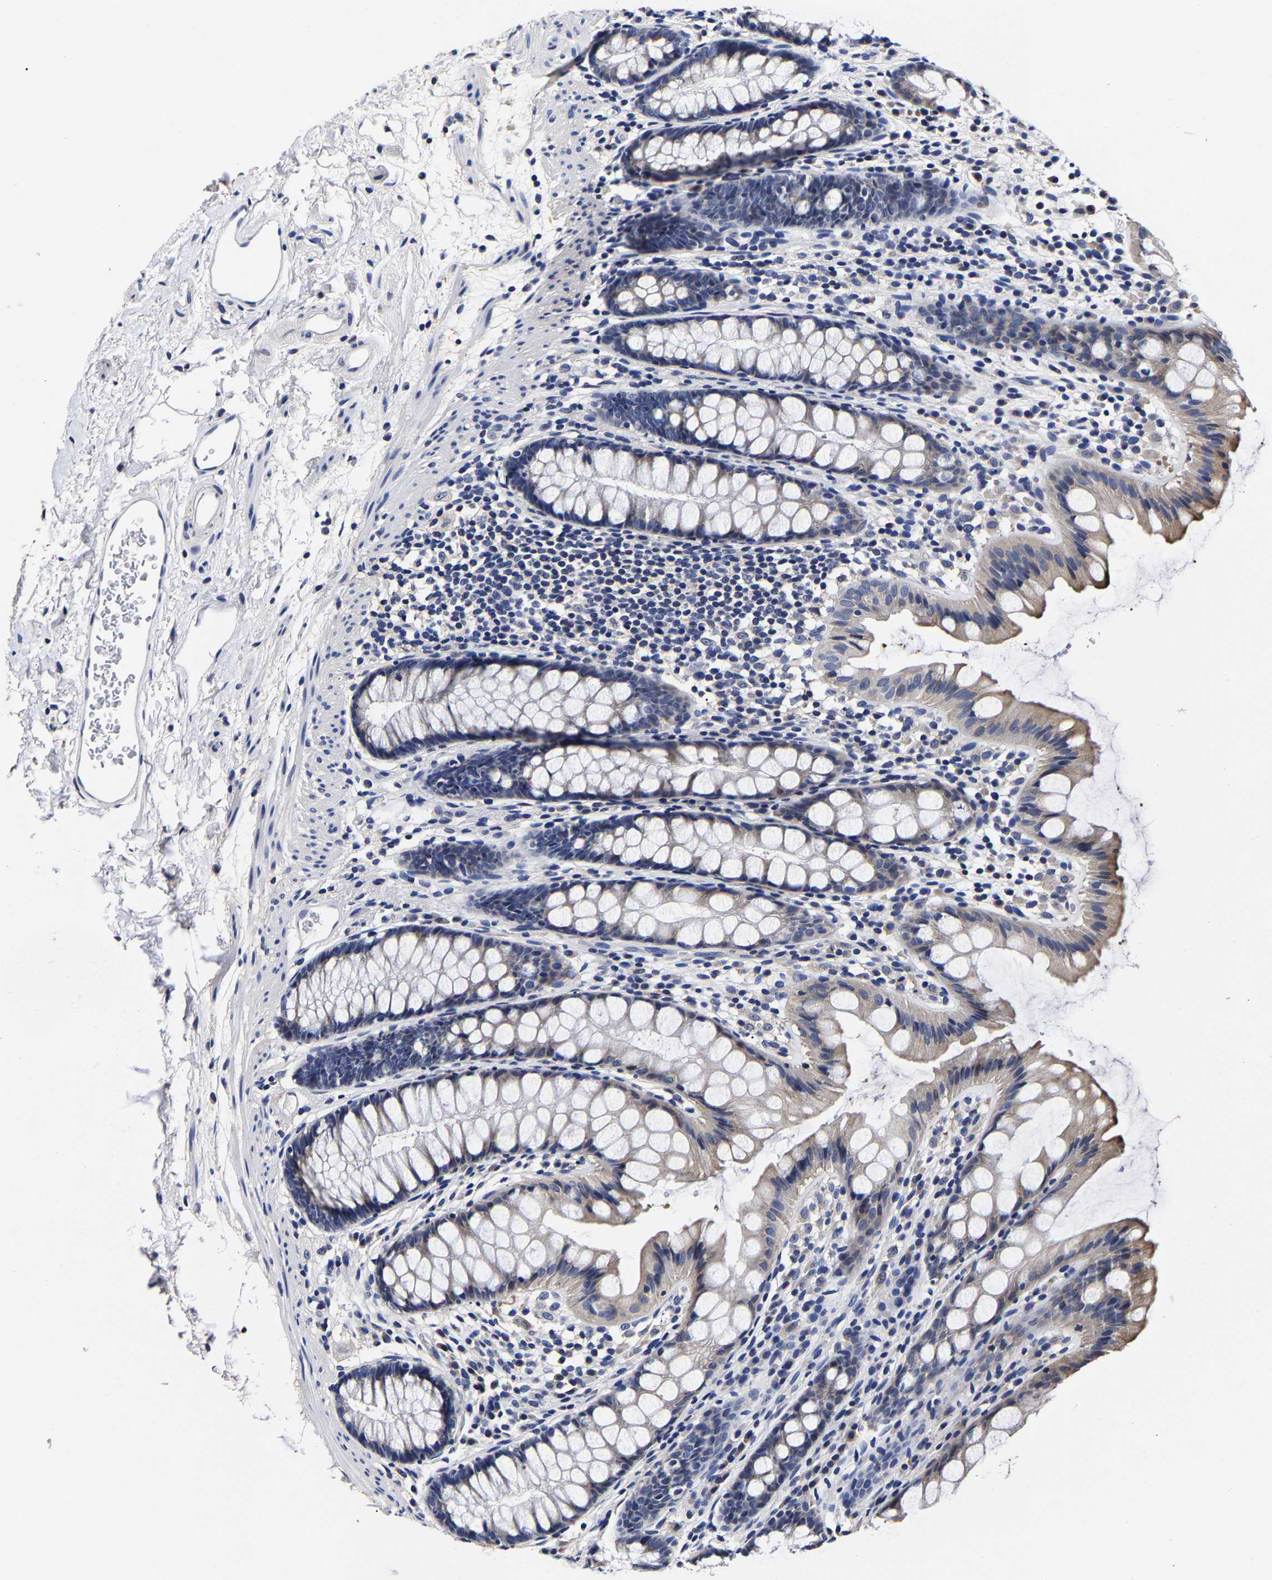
{"staining": {"intensity": "weak", "quantity": "<25%", "location": "cytoplasmic/membranous"}, "tissue": "rectum", "cell_type": "Glandular cells", "image_type": "normal", "snomed": [{"axis": "morphology", "description": "Normal tissue, NOS"}, {"axis": "topography", "description": "Rectum"}], "caption": "There is no significant staining in glandular cells of rectum. (Brightfield microscopy of DAB (3,3'-diaminobenzidine) IHC at high magnification).", "gene": "AKAP4", "patient": {"sex": "female", "age": 65}}